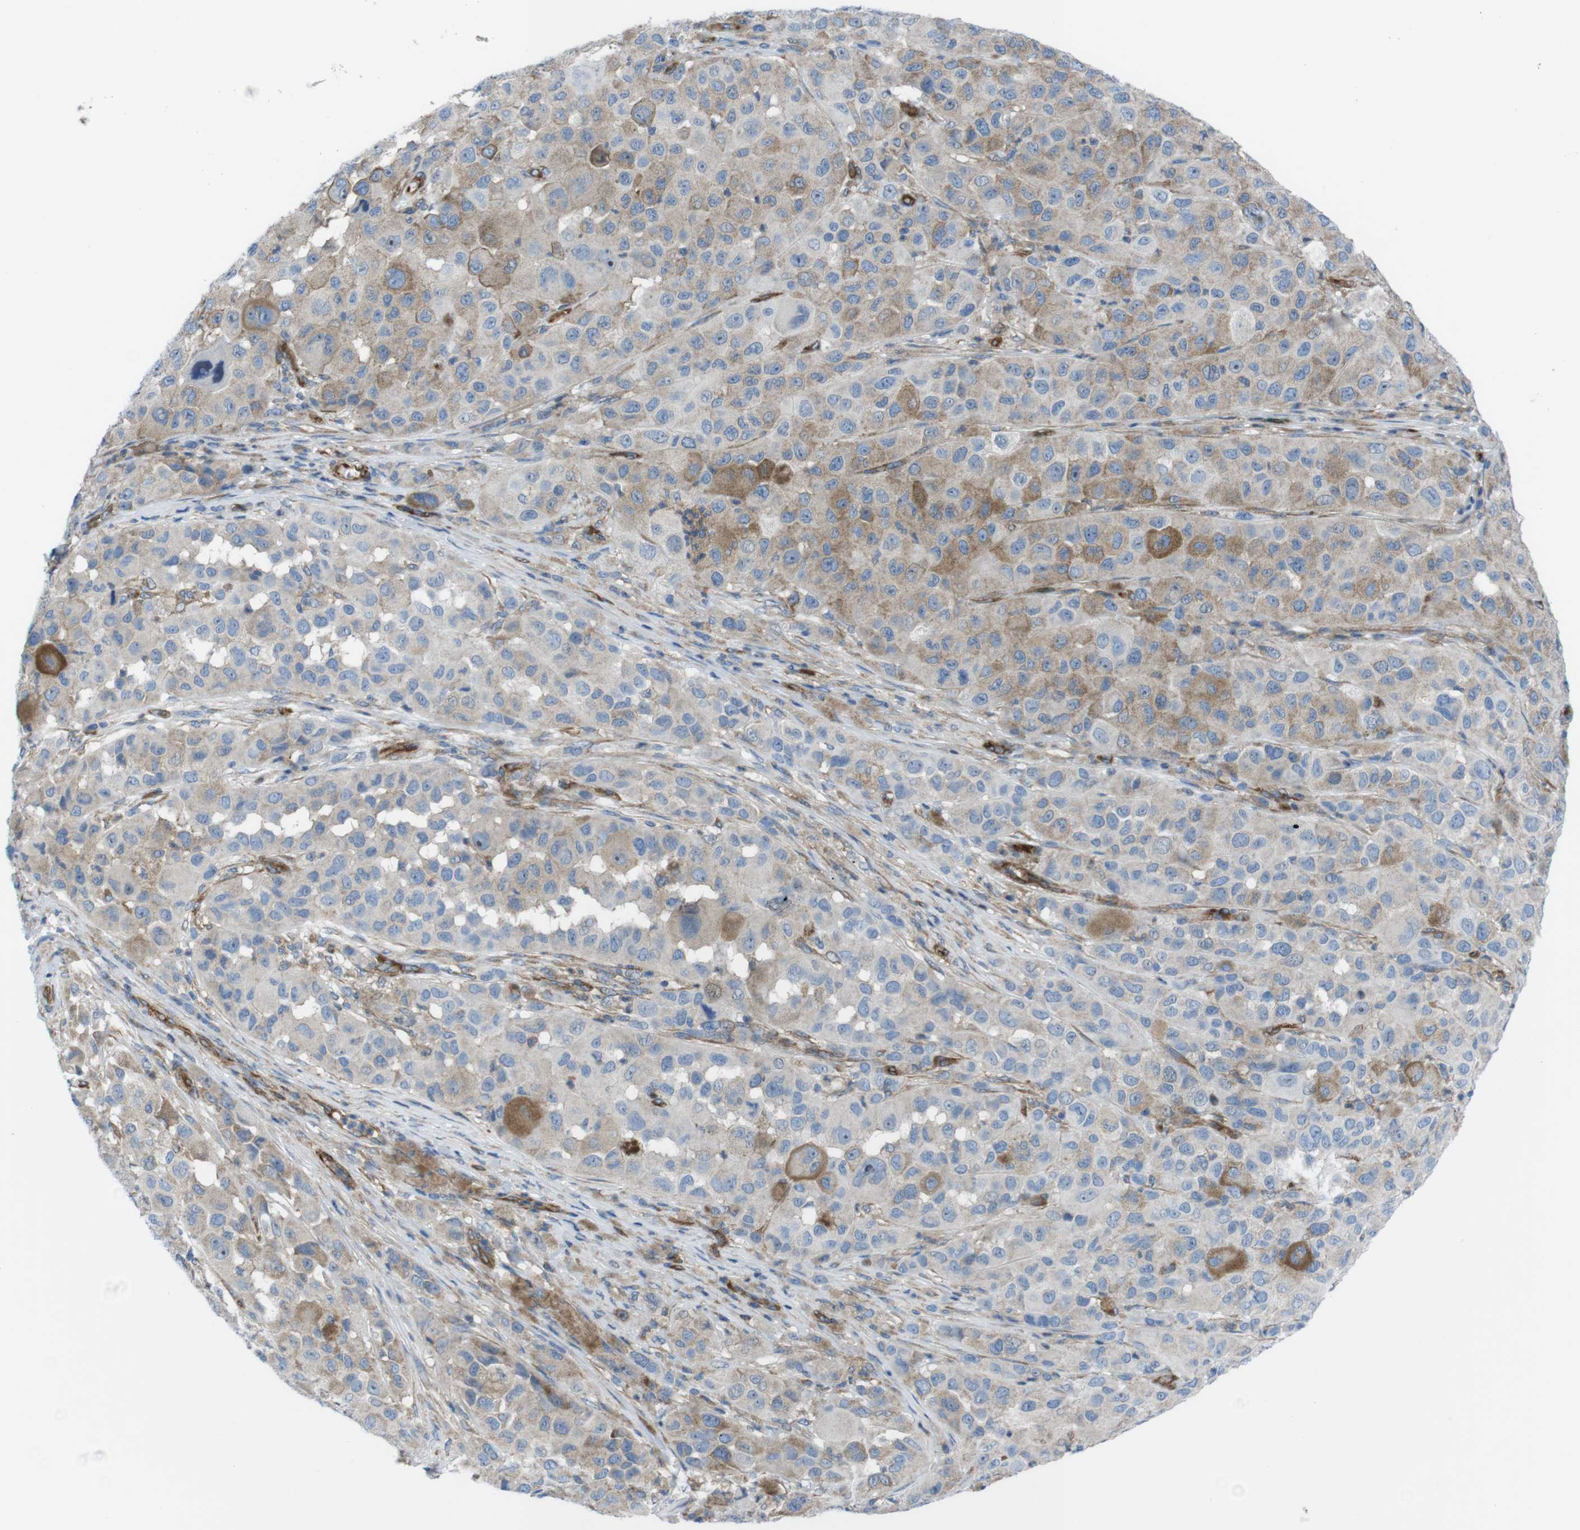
{"staining": {"intensity": "weak", "quantity": ">75%", "location": "cytoplasmic/membranous"}, "tissue": "melanoma", "cell_type": "Tumor cells", "image_type": "cancer", "snomed": [{"axis": "morphology", "description": "Malignant melanoma, NOS"}, {"axis": "topography", "description": "Skin"}], "caption": "Immunohistochemical staining of melanoma demonstrates low levels of weak cytoplasmic/membranous expression in approximately >75% of tumor cells.", "gene": "DIAPH2", "patient": {"sex": "male", "age": 96}}